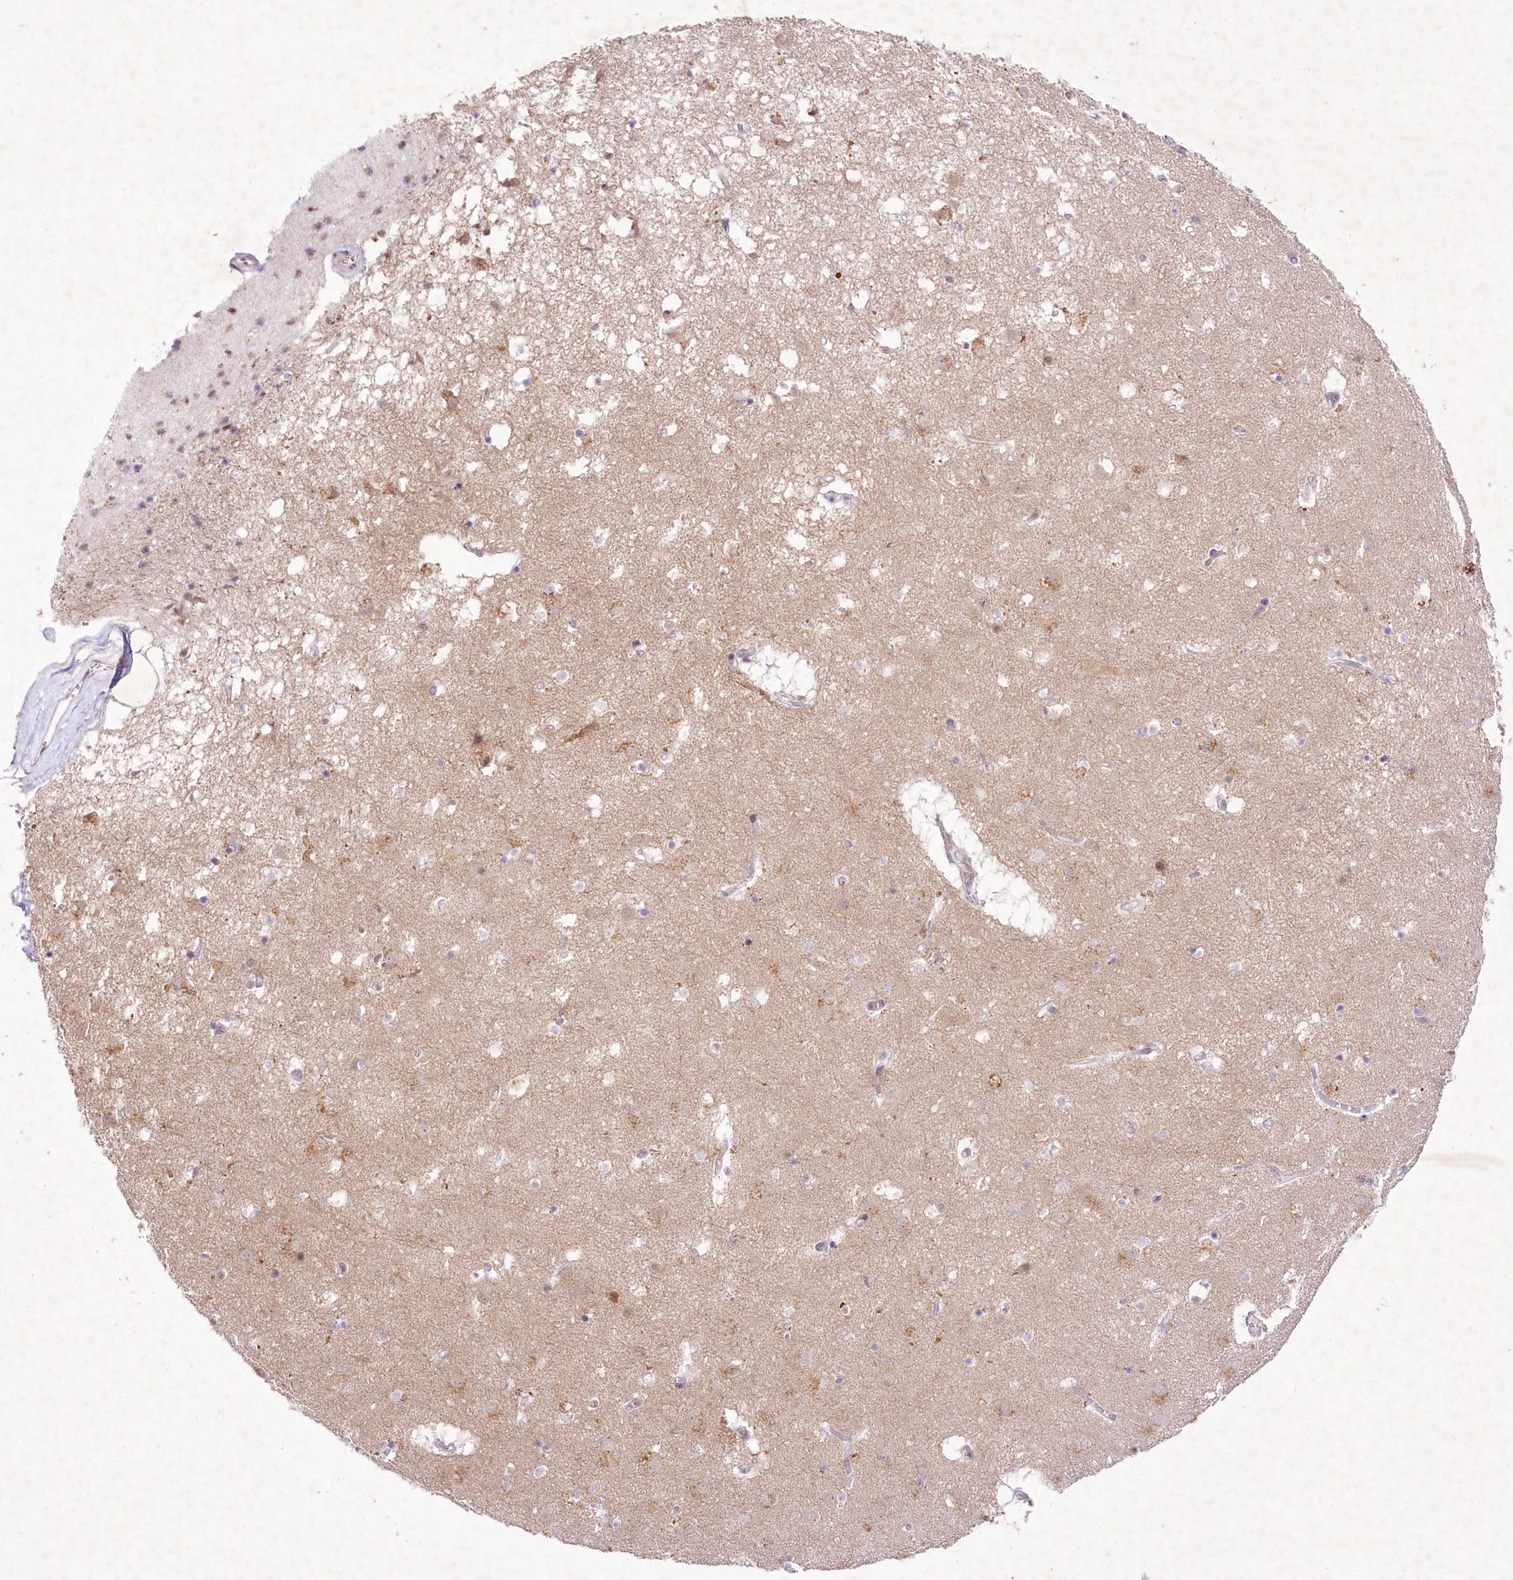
{"staining": {"intensity": "weak", "quantity": "<25%", "location": "cytoplasmic/membranous"}, "tissue": "caudate", "cell_type": "Glial cells", "image_type": "normal", "snomed": [{"axis": "morphology", "description": "Normal tissue, NOS"}, {"axis": "topography", "description": "Lateral ventricle wall"}], "caption": "Immunohistochemistry (IHC) of unremarkable human caudate demonstrates no positivity in glial cells. (Immunohistochemistry, brightfield microscopy, high magnification).", "gene": "ENSG00000275740", "patient": {"sex": "male", "age": 70}}